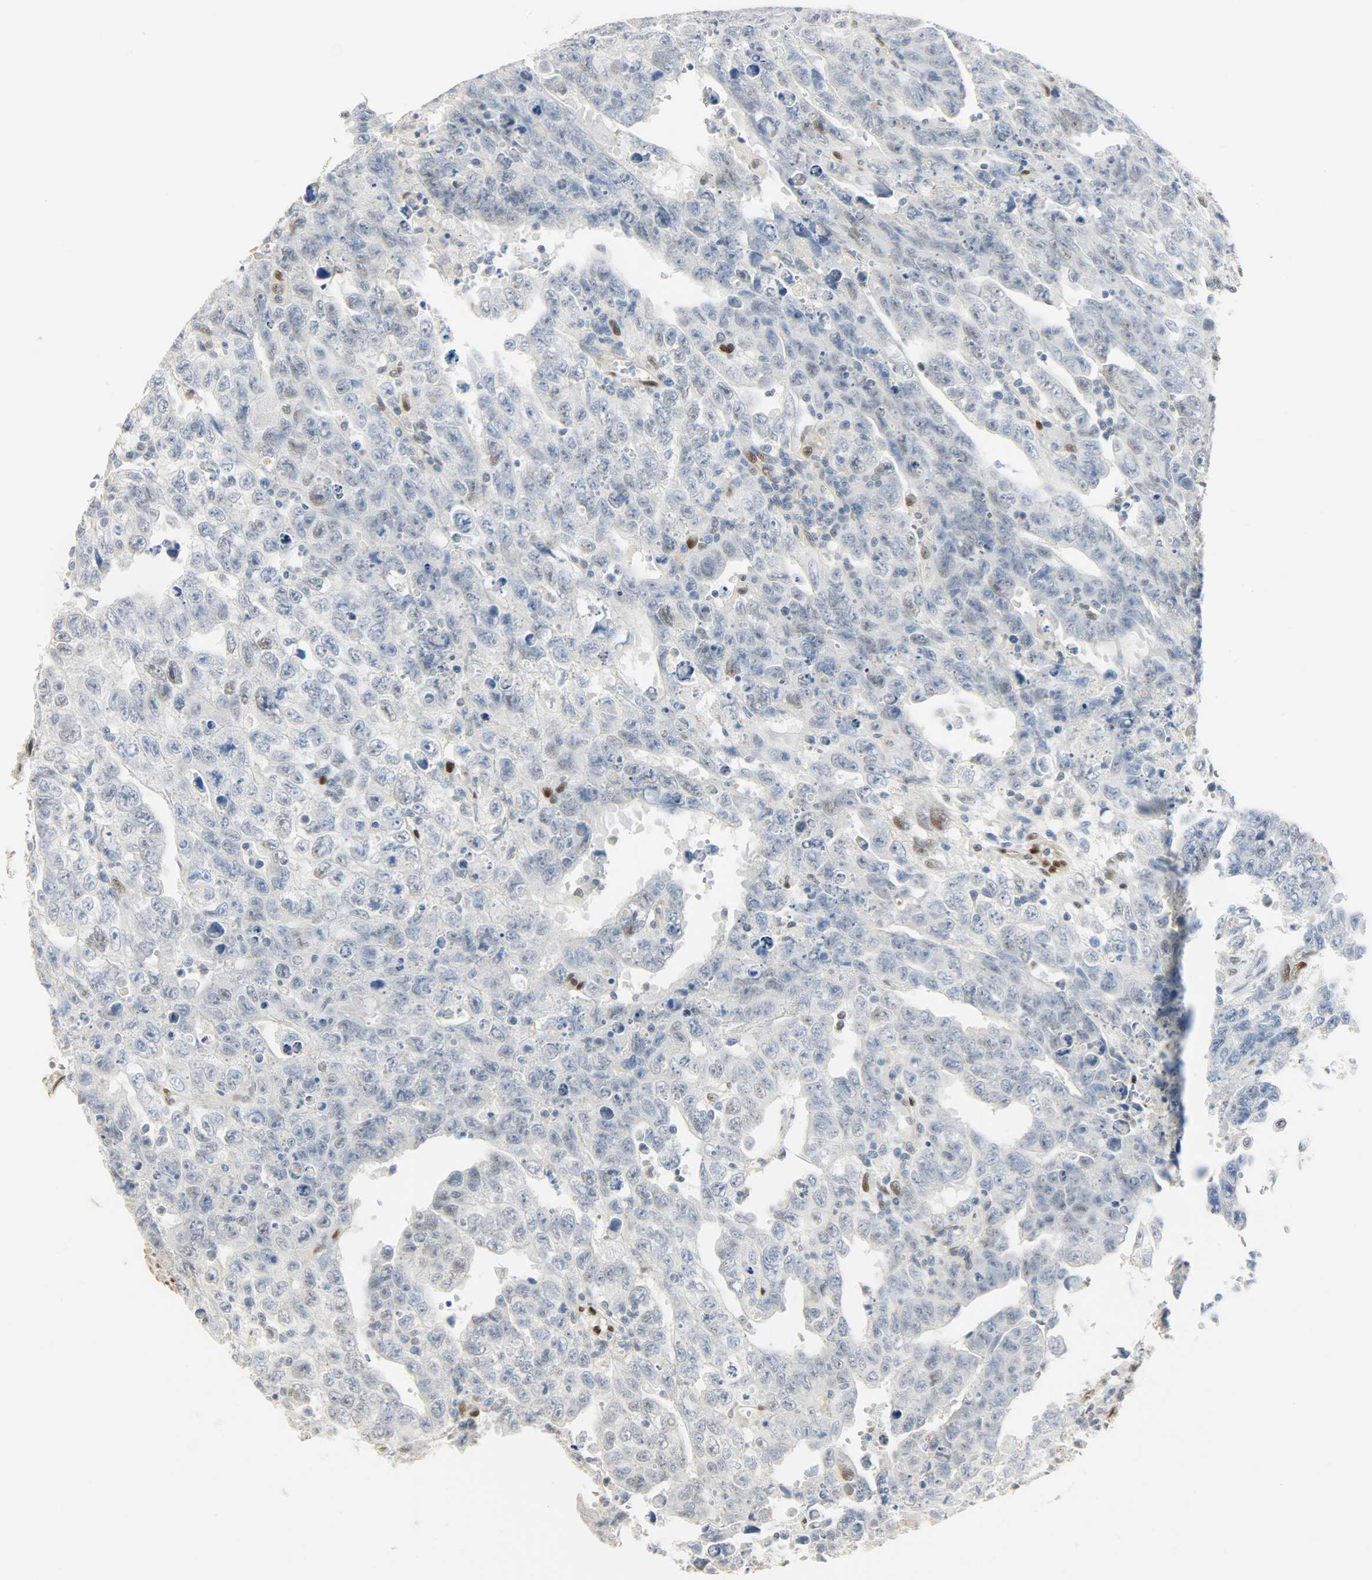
{"staining": {"intensity": "moderate", "quantity": "<25%", "location": "nuclear"}, "tissue": "testis cancer", "cell_type": "Tumor cells", "image_type": "cancer", "snomed": [{"axis": "morphology", "description": "Carcinoma, Embryonal, NOS"}, {"axis": "topography", "description": "Testis"}], "caption": "Approximately <25% of tumor cells in human embryonal carcinoma (testis) demonstrate moderate nuclear protein positivity as visualized by brown immunohistochemical staining.", "gene": "NPEPL1", "patient": {"sex": "male", "age": 28}}